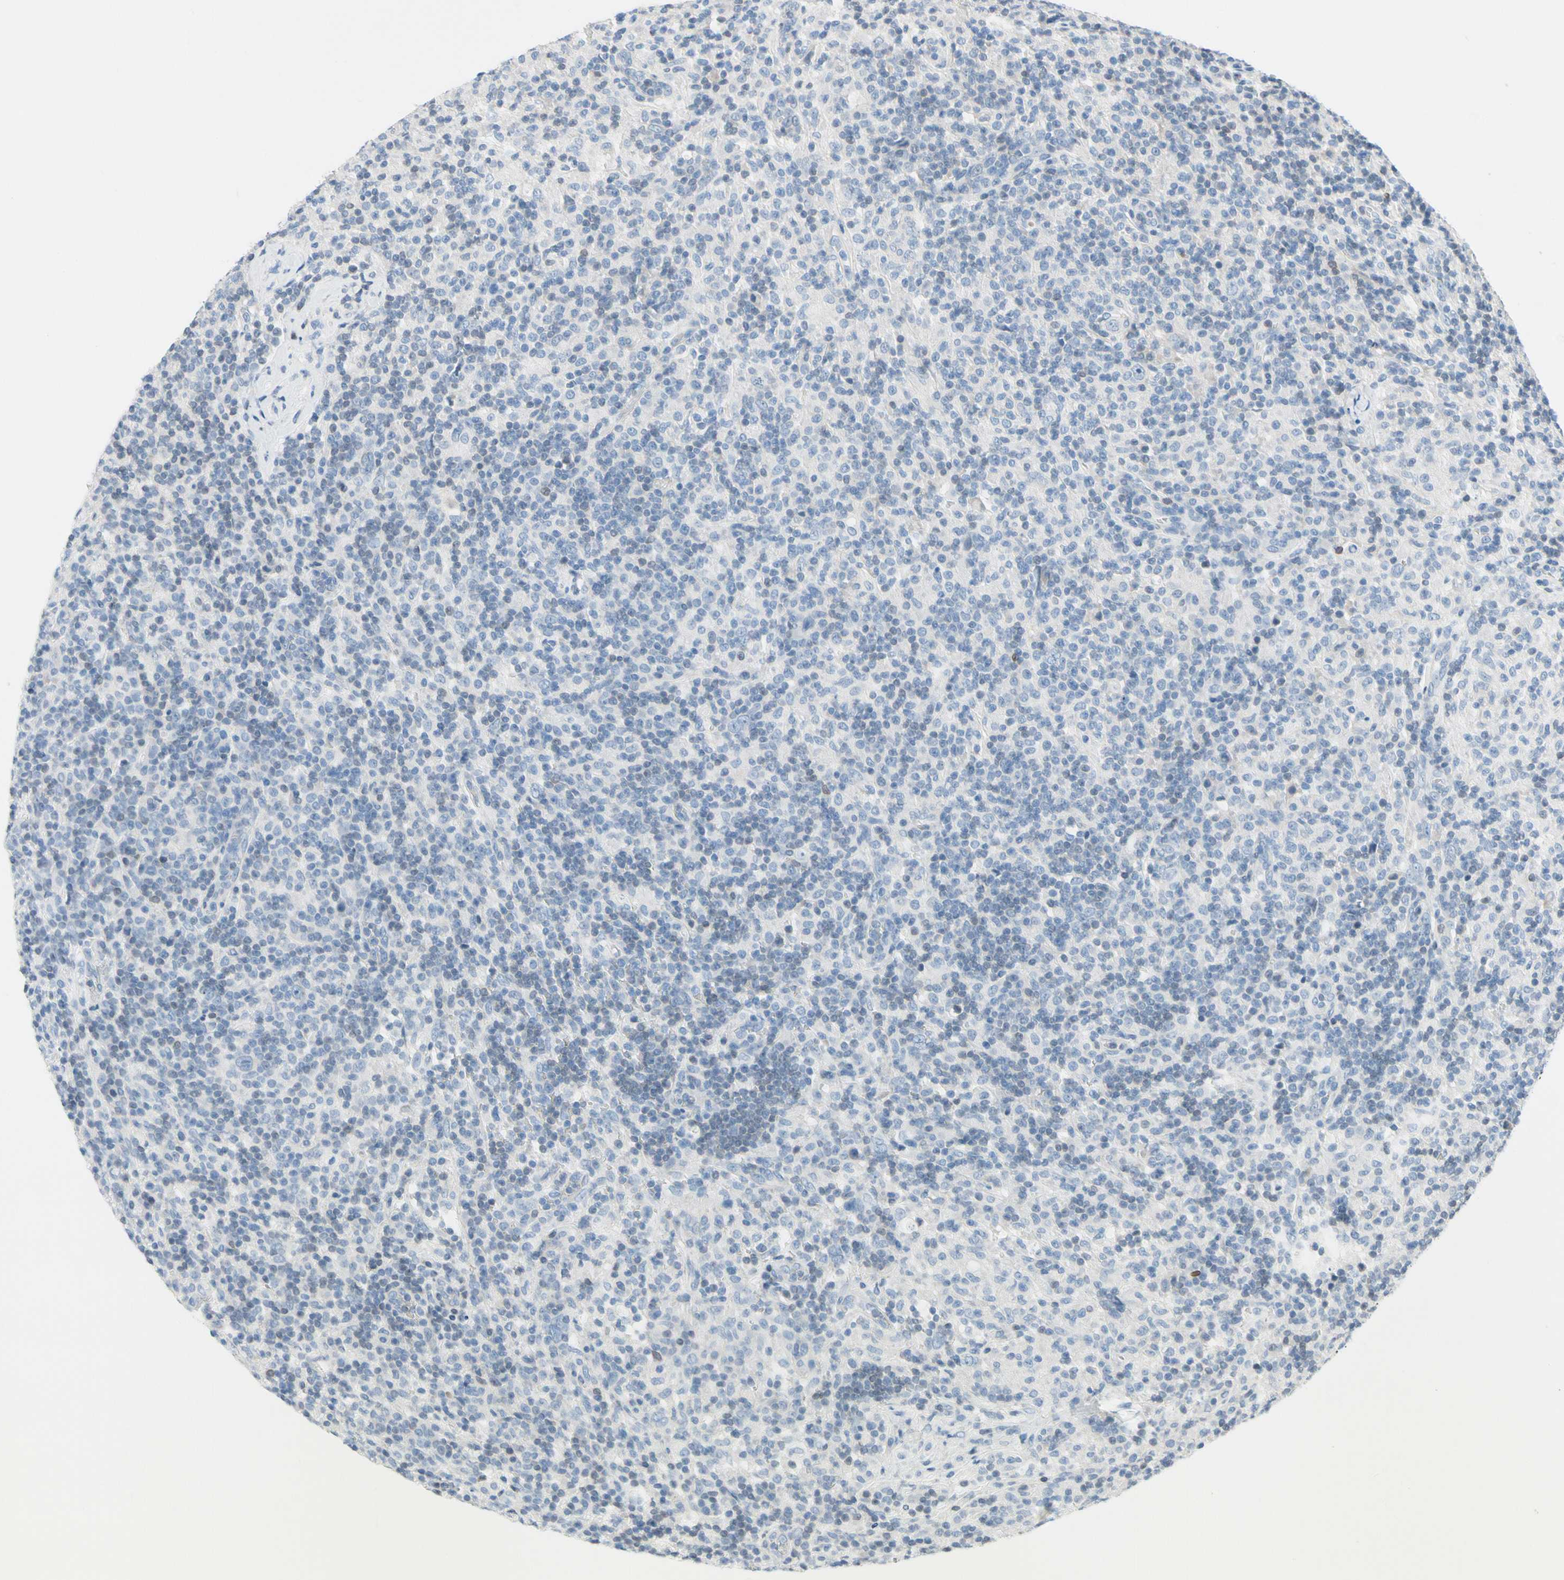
{"staining": {"intensity": "negative", "quantity": "none", "location": "none"}, "tissue": "lymphoma", "cell_type": "Tumor cells", "image_type": "cancer", "snomed": [{"axis": "morphology", "description": "Hodgkin's disease, NOS"}, {"axis": "topography", "description": "Lymph node"}], "caption": "A micrograph of Hodgkin's disease stained for a protein demonstrates no brown staining in tumor cells. (DAB (3,3'-diaminobenzidine) immunohistochemistry (IHC) with hematoxylin counter stain).", "gene": "ZNF132", "patient": {"sex": "male", "age": 70}}